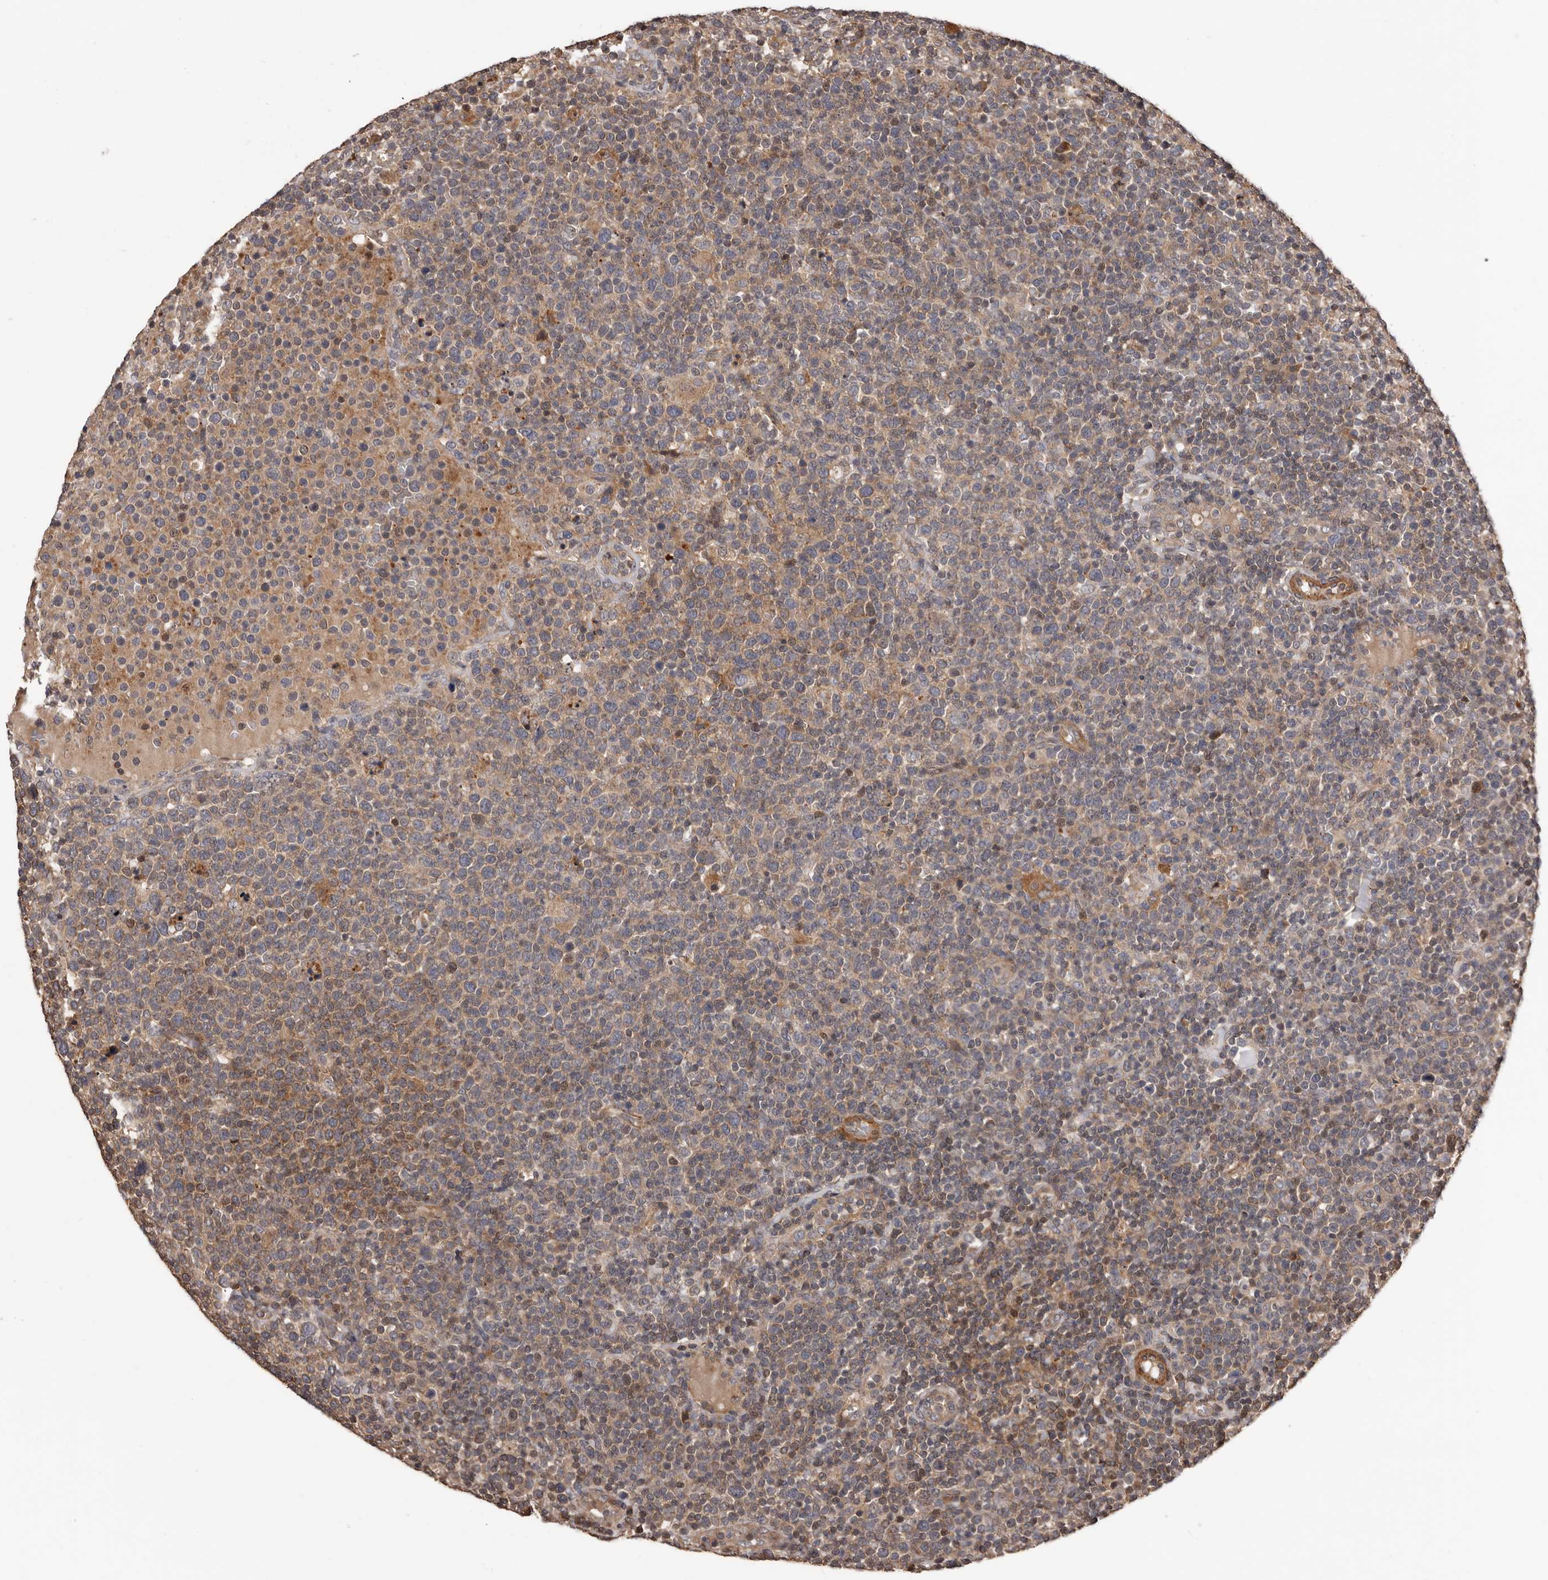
{"staining": {"intensity": "weak", "quantity": ">75%", "location": "cytoplasmic/membranous"}, "tissue": "lymphoma", "cell_type": "Tumor cells", "image_type": "cancer", "snomed": [{"axis": "morphology", "description": "Malignant lymphoma, non-Hodgkin's type, High grade"}, {"axis": "topography", "description": "Lymph node"}], "caption": "Human malignant lymphoma, non-Hodgkin's type (high-grade) stained with a brown dye displays weak cytoplasmic/membranous positive positivity in approximately >75% of tumor cells.", "gene": "ADAMTS2", "patient": {"sex": "male", "age": 61}}